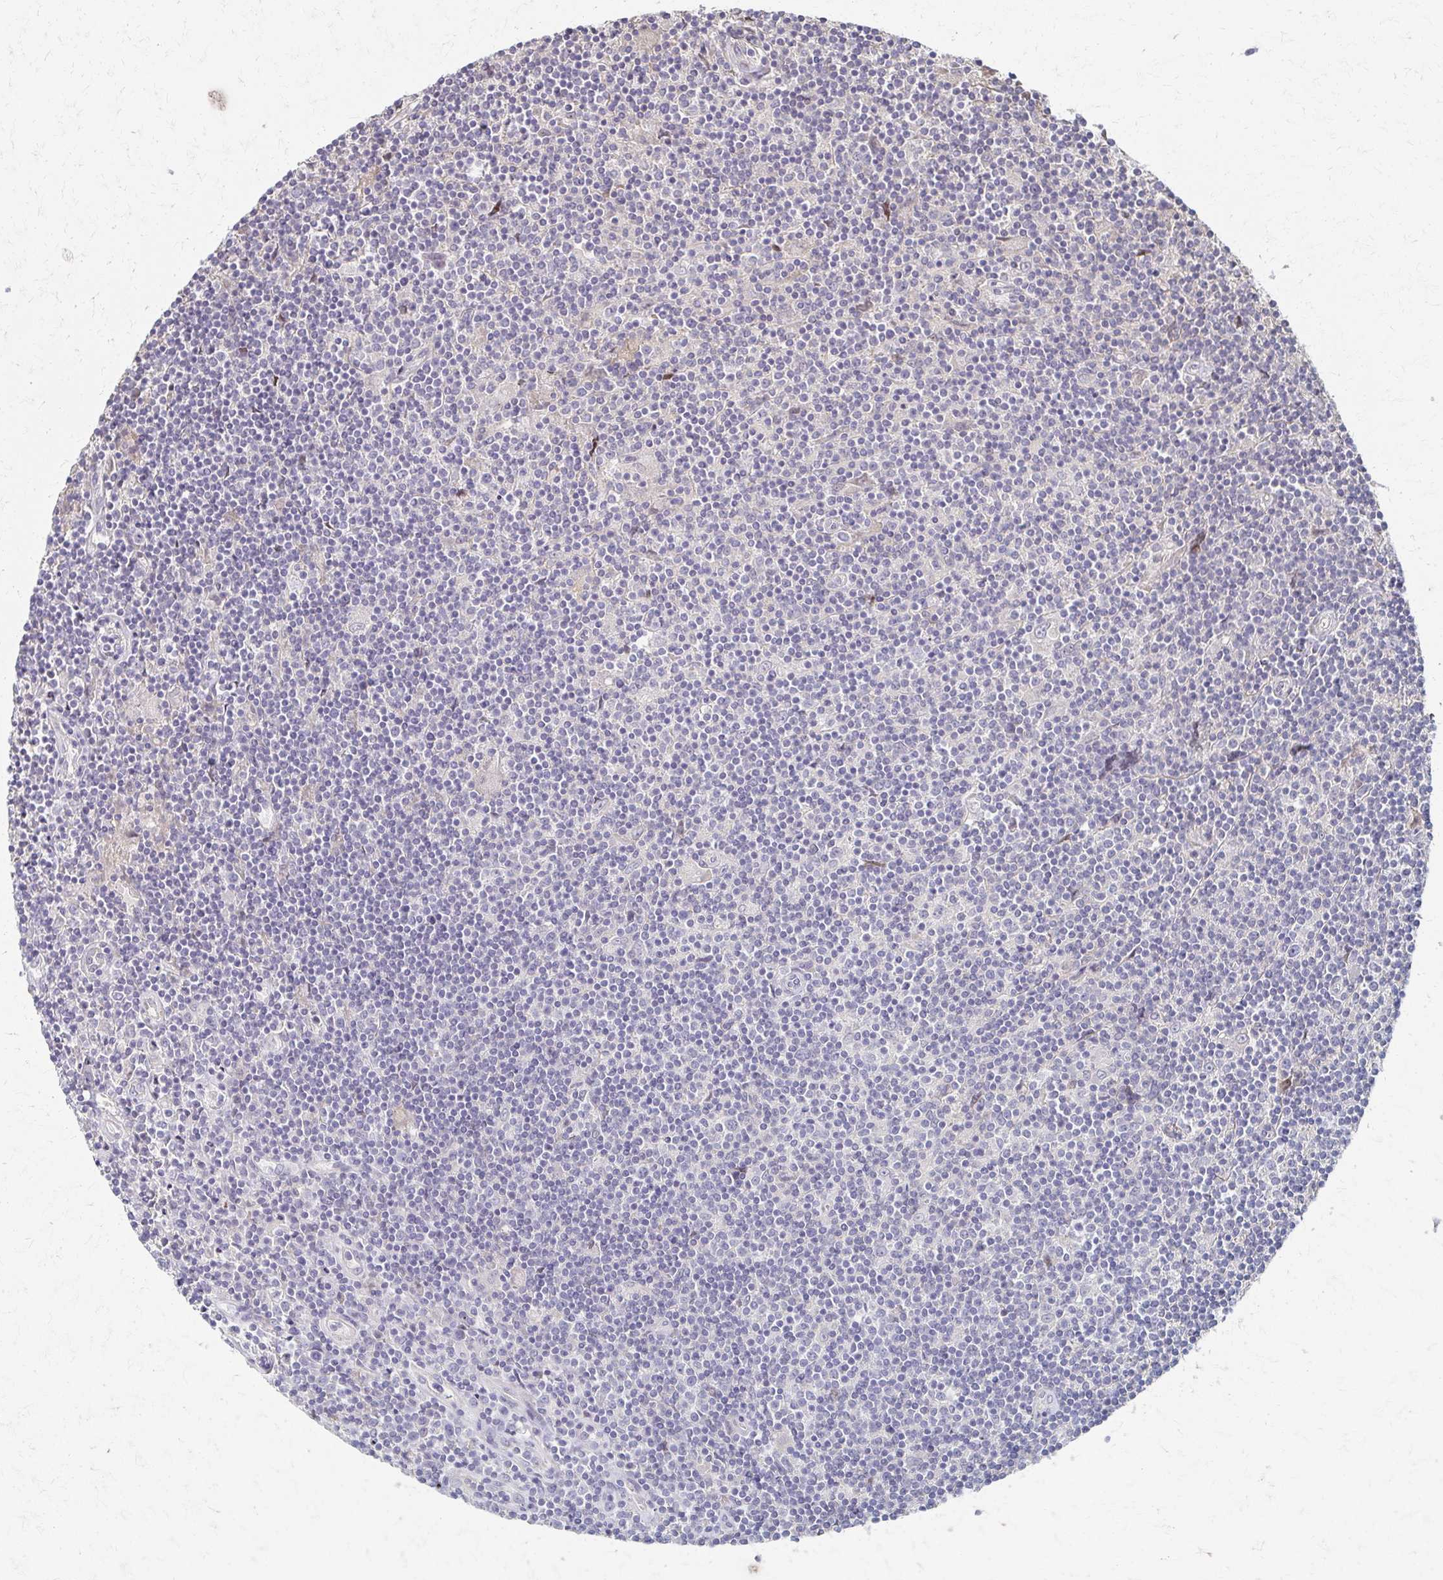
{"staining": {"intensity": "negative", "quantity": "none", "location": "none"}, "tissue": "lymphoma", "cell_type": "Tumor cells", "image_type": "cancer", "snomed": [{"axis": "morphology", "description": "Hodgkin's disease, NOS"}, {"axis": "topography", "description": "Lymph node"}], "caption": "High power microscopy histopathology image of an immunohistochemistry (IHC) histopathology image of lymphoma, revealing no significant staining in tumor cells.", "gene": "EOLA2", "patient": {"sex": "male", "age": 40}}